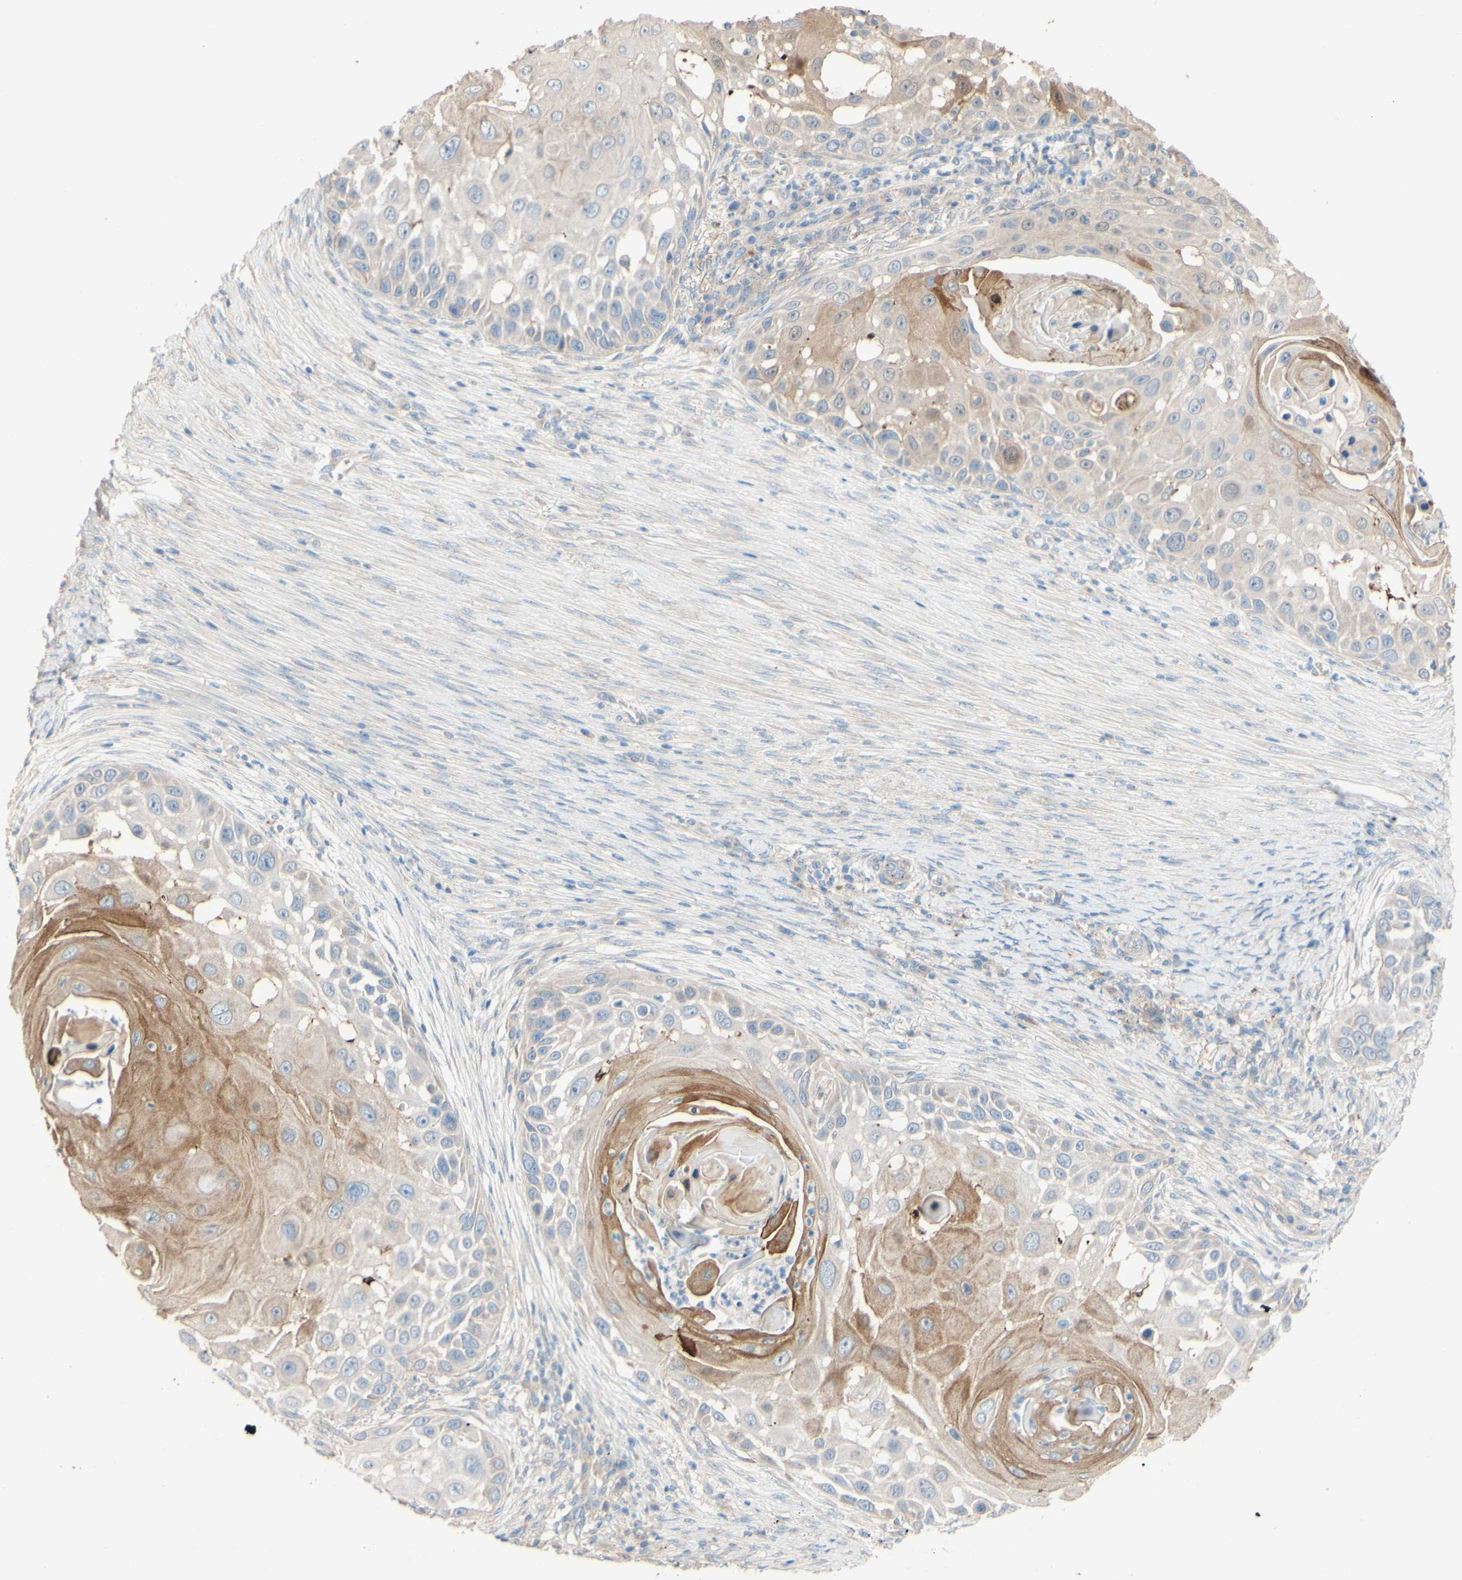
{"staining": {"intensity": "moderate", "quantity": "<25%", "location": "cytoplasmic/membranous"}, "tissue": "skin cancer", "cell_type": "Tumor cells", "image_type": "cancer", "snomed": [{"axis": "morphology", "description": "Squamous cell carcinoma, NOS"}, {"axis": "topography", "description": "Skin"}], "caption": "High-magnification brightfield microscopy of squamous cell carcinoma (skin) stained with DAB (brown) and counterstained with hematoxylin (blue). tumor cells exhibit moderate cytoplasmic/membranous positivity is appreciated in about<25% of cells.", "gene": "DKK3", "patient": {"sex": "female", "age": 44}}